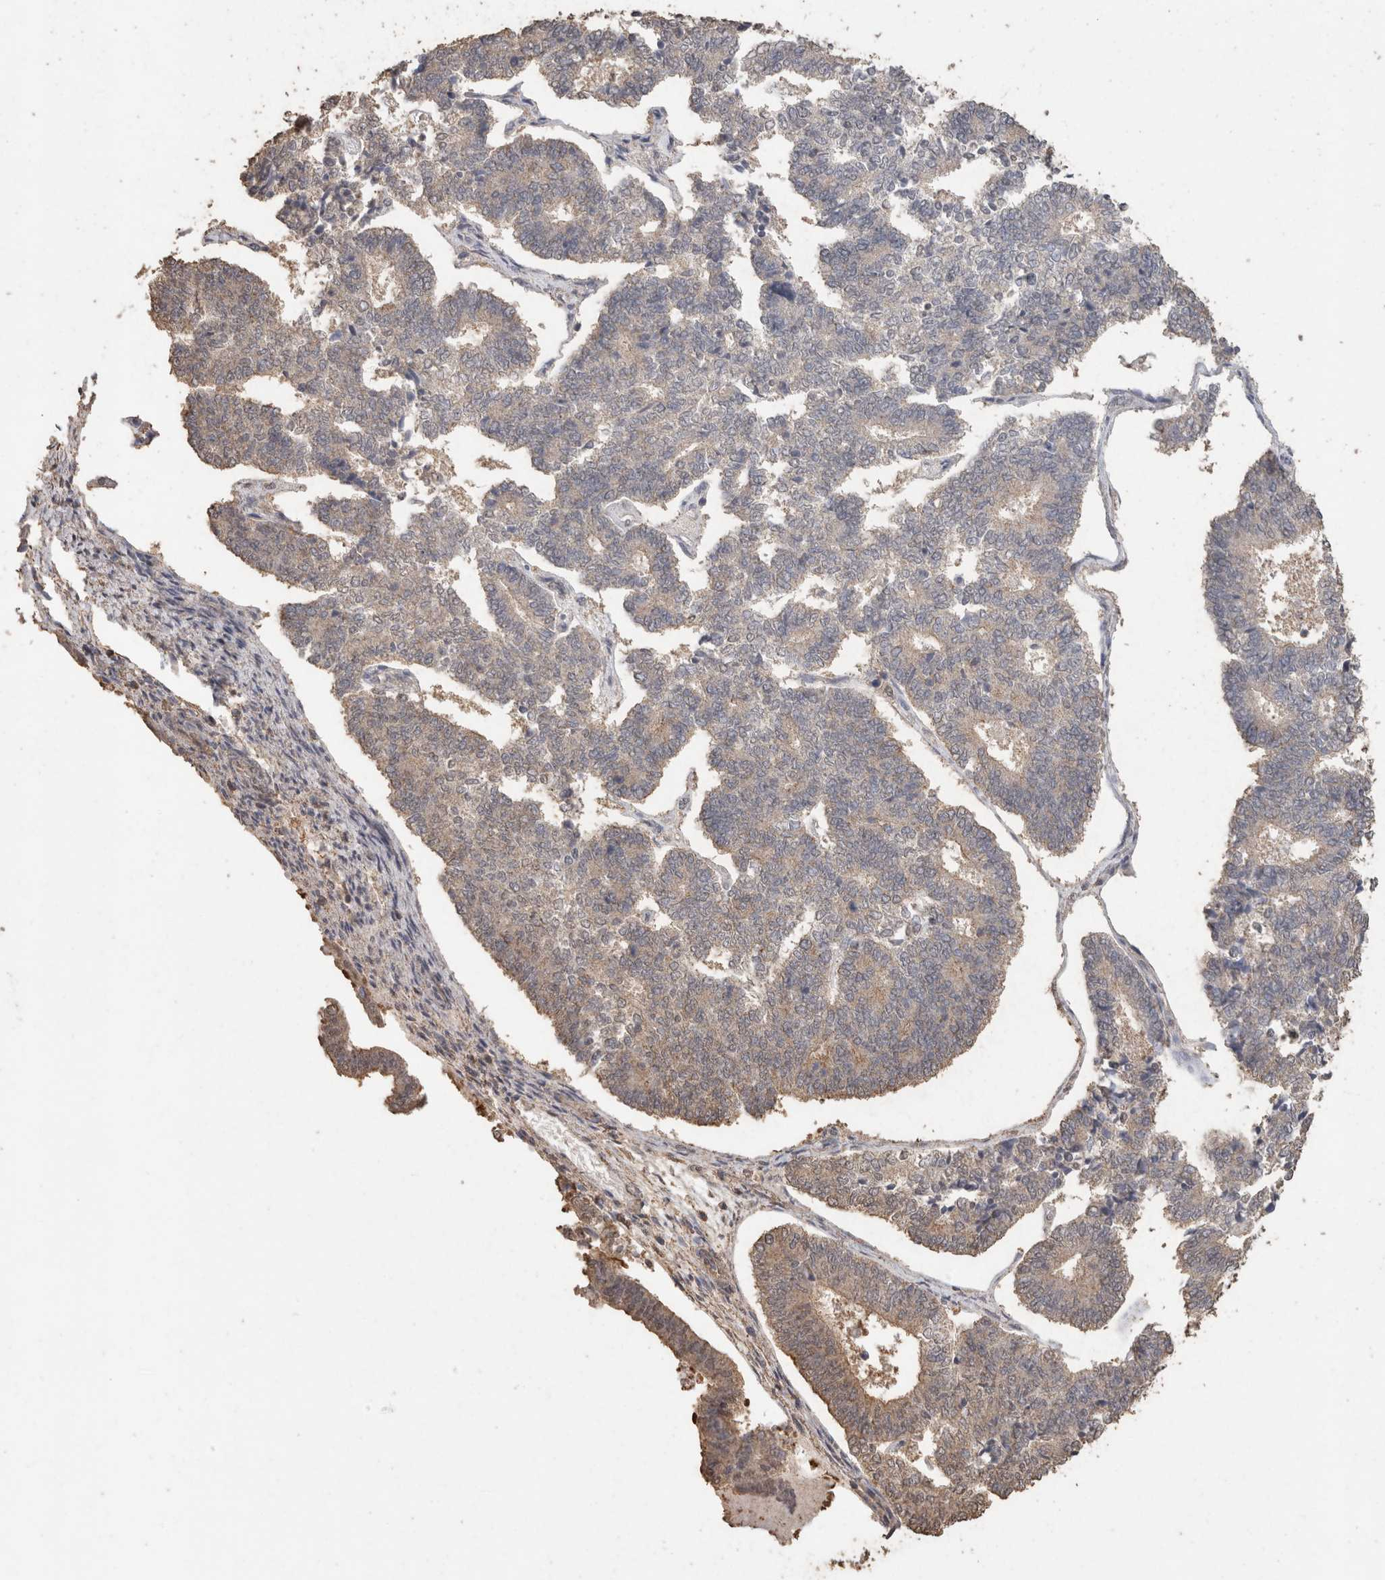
{"staining": {"intensity": "weak", "quantity": "<25%", "location": "cytoplasmic/membranous"}, "tissue": "endometrial cancer", "cell_type": "Tumor cells", "image_type": "cancer", "snomed": [{"axis": "morphology", "description": "Adenocarcinoma, NOS"}, {"axis": "topography", "description": "Endometrium"}], "caption": "There is no significant positivity in tumor cells of endometrial cancer (adenocarcinoma).", "gene": "CX3CL1", "patient": {"sex": "female", "age": 70}}